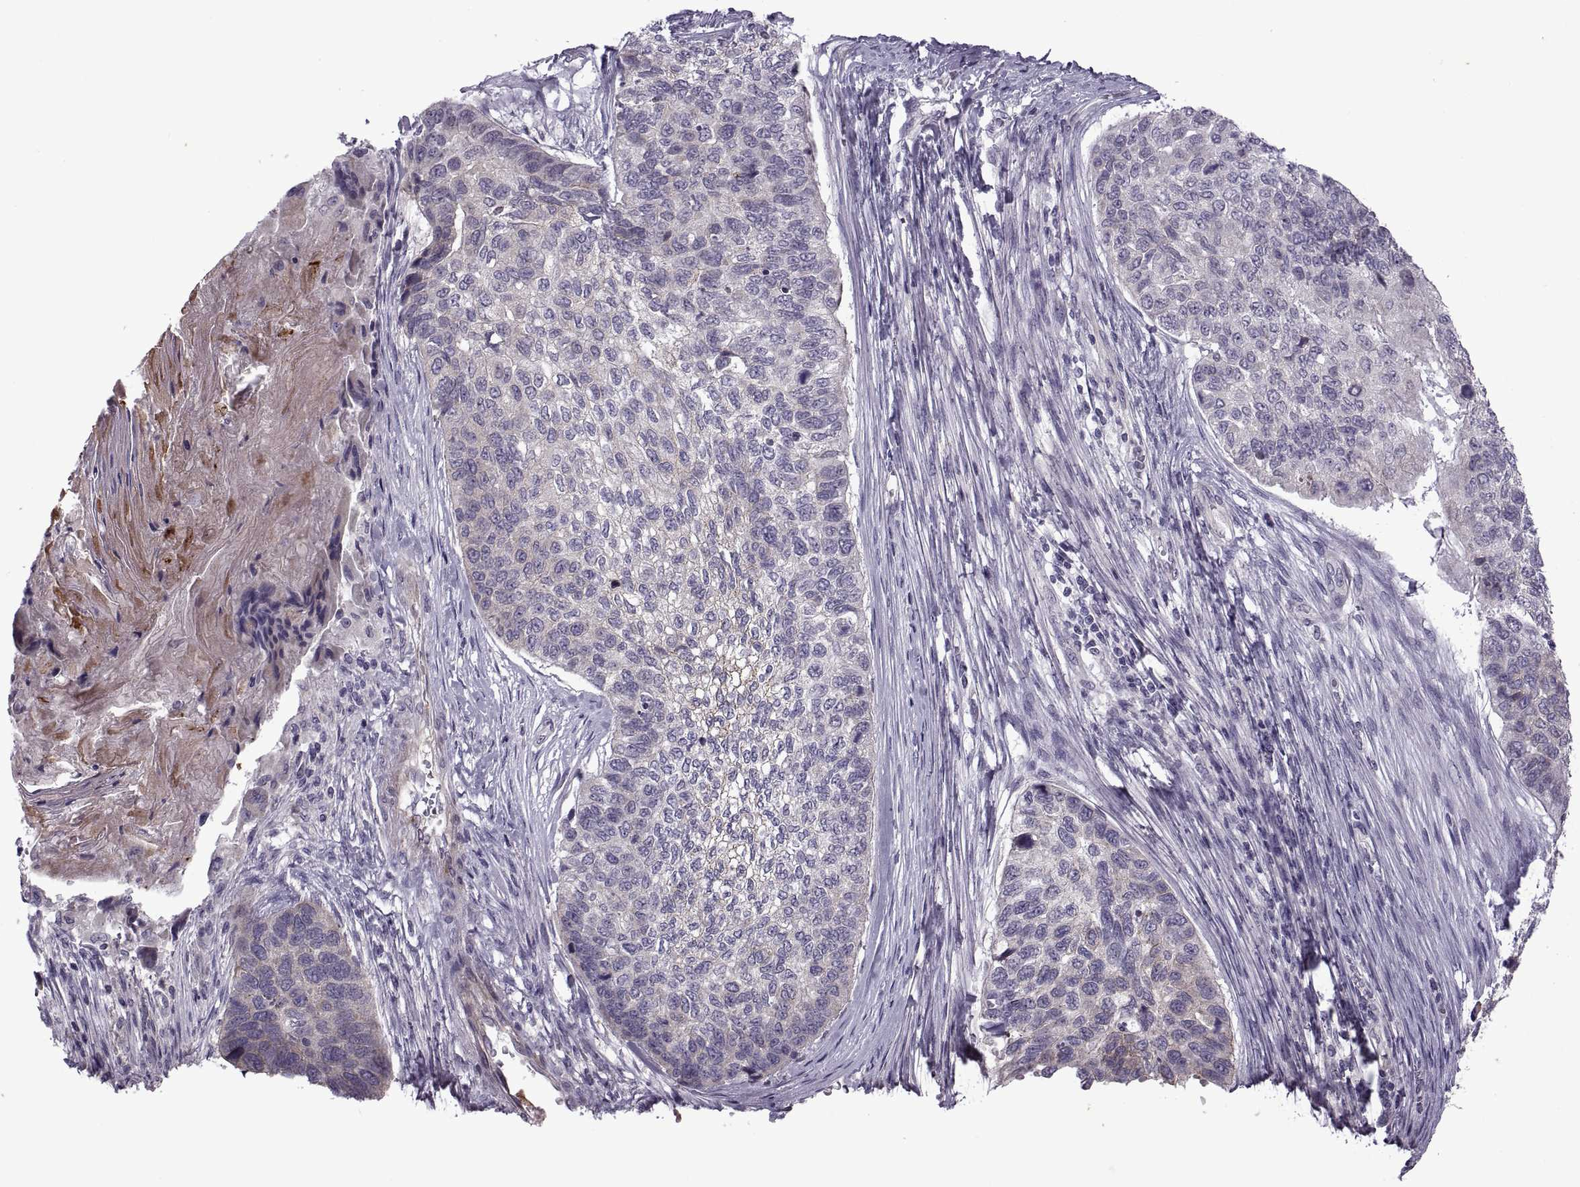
{"staining": {"intensity": "weak", "quantity": "<25%", "location": "cytoplasmic/membranous"}, "tissue": "lung cancer", "cell_type": "Tumor cells", "image_type": "cancer", "snomed": [{"axis": "morphology", "description": "Squamous cell carcinoma, NOS"}, {"axis": "topography", "description": "Lung"}], "caption": "Tumor cells show no significant protein positivity in squamous cell carcinoma (lung).", "gene": "RIPK4", "patient": {"sex": "male", "age": 69}}